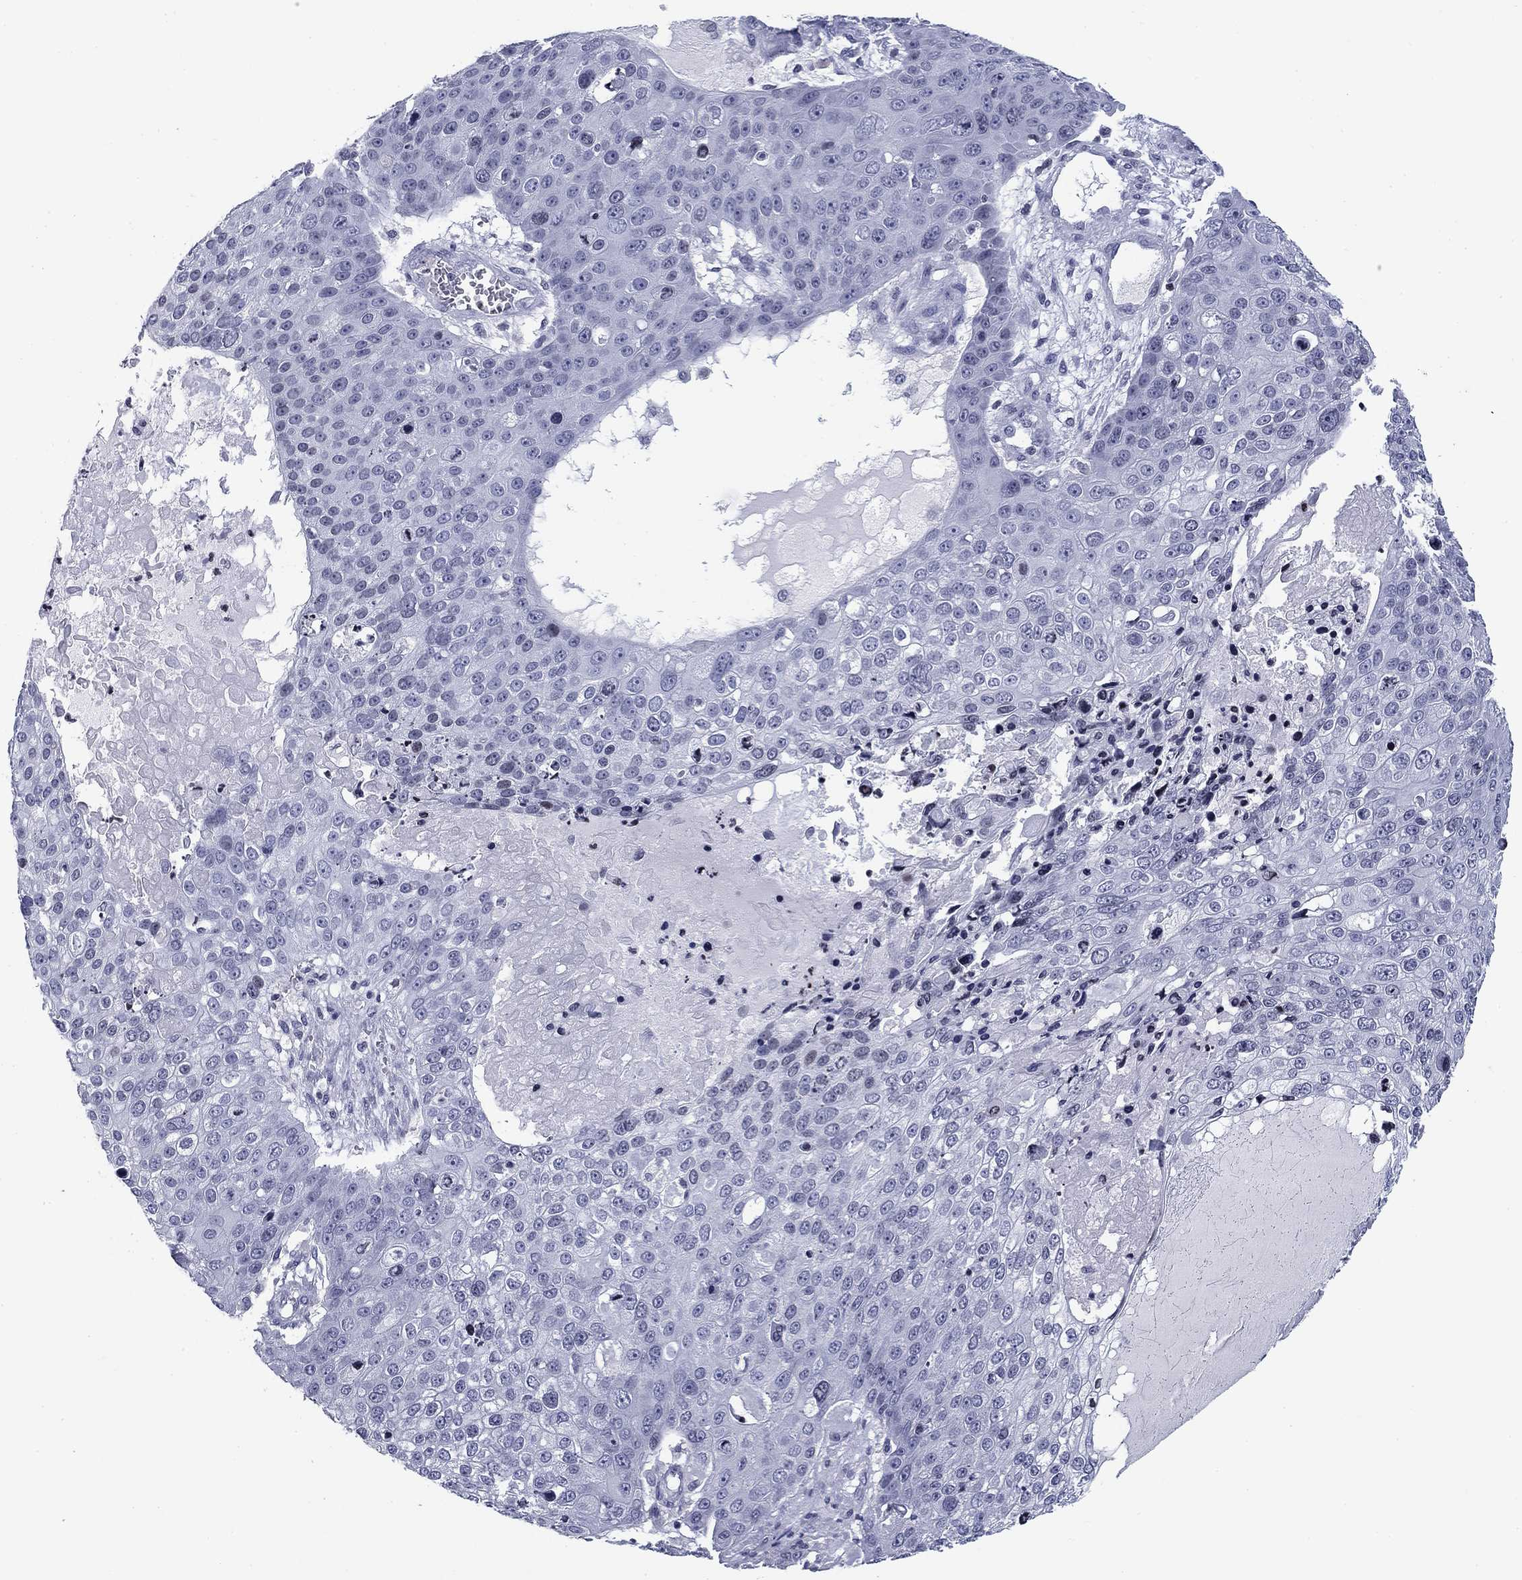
{"staining": {"intensity": "negative", "quantity": "none", "location": "none"}, "tissue": "skin cancer", "cell_type": "Tumor cells", "image_type": "cancer", "snomed": [{"axis": "morphology", "description": "Squamous cell carcinoma, NOS"}, {"axis": "topography", "description": "Skin"}], "caption": "Skin cancer (squamous cell carcinoma) stained for a protein using IHC displays no staining tumor cells.", "gene": "CCDC144A", "patient": {"sex": "male", "age": 71}}